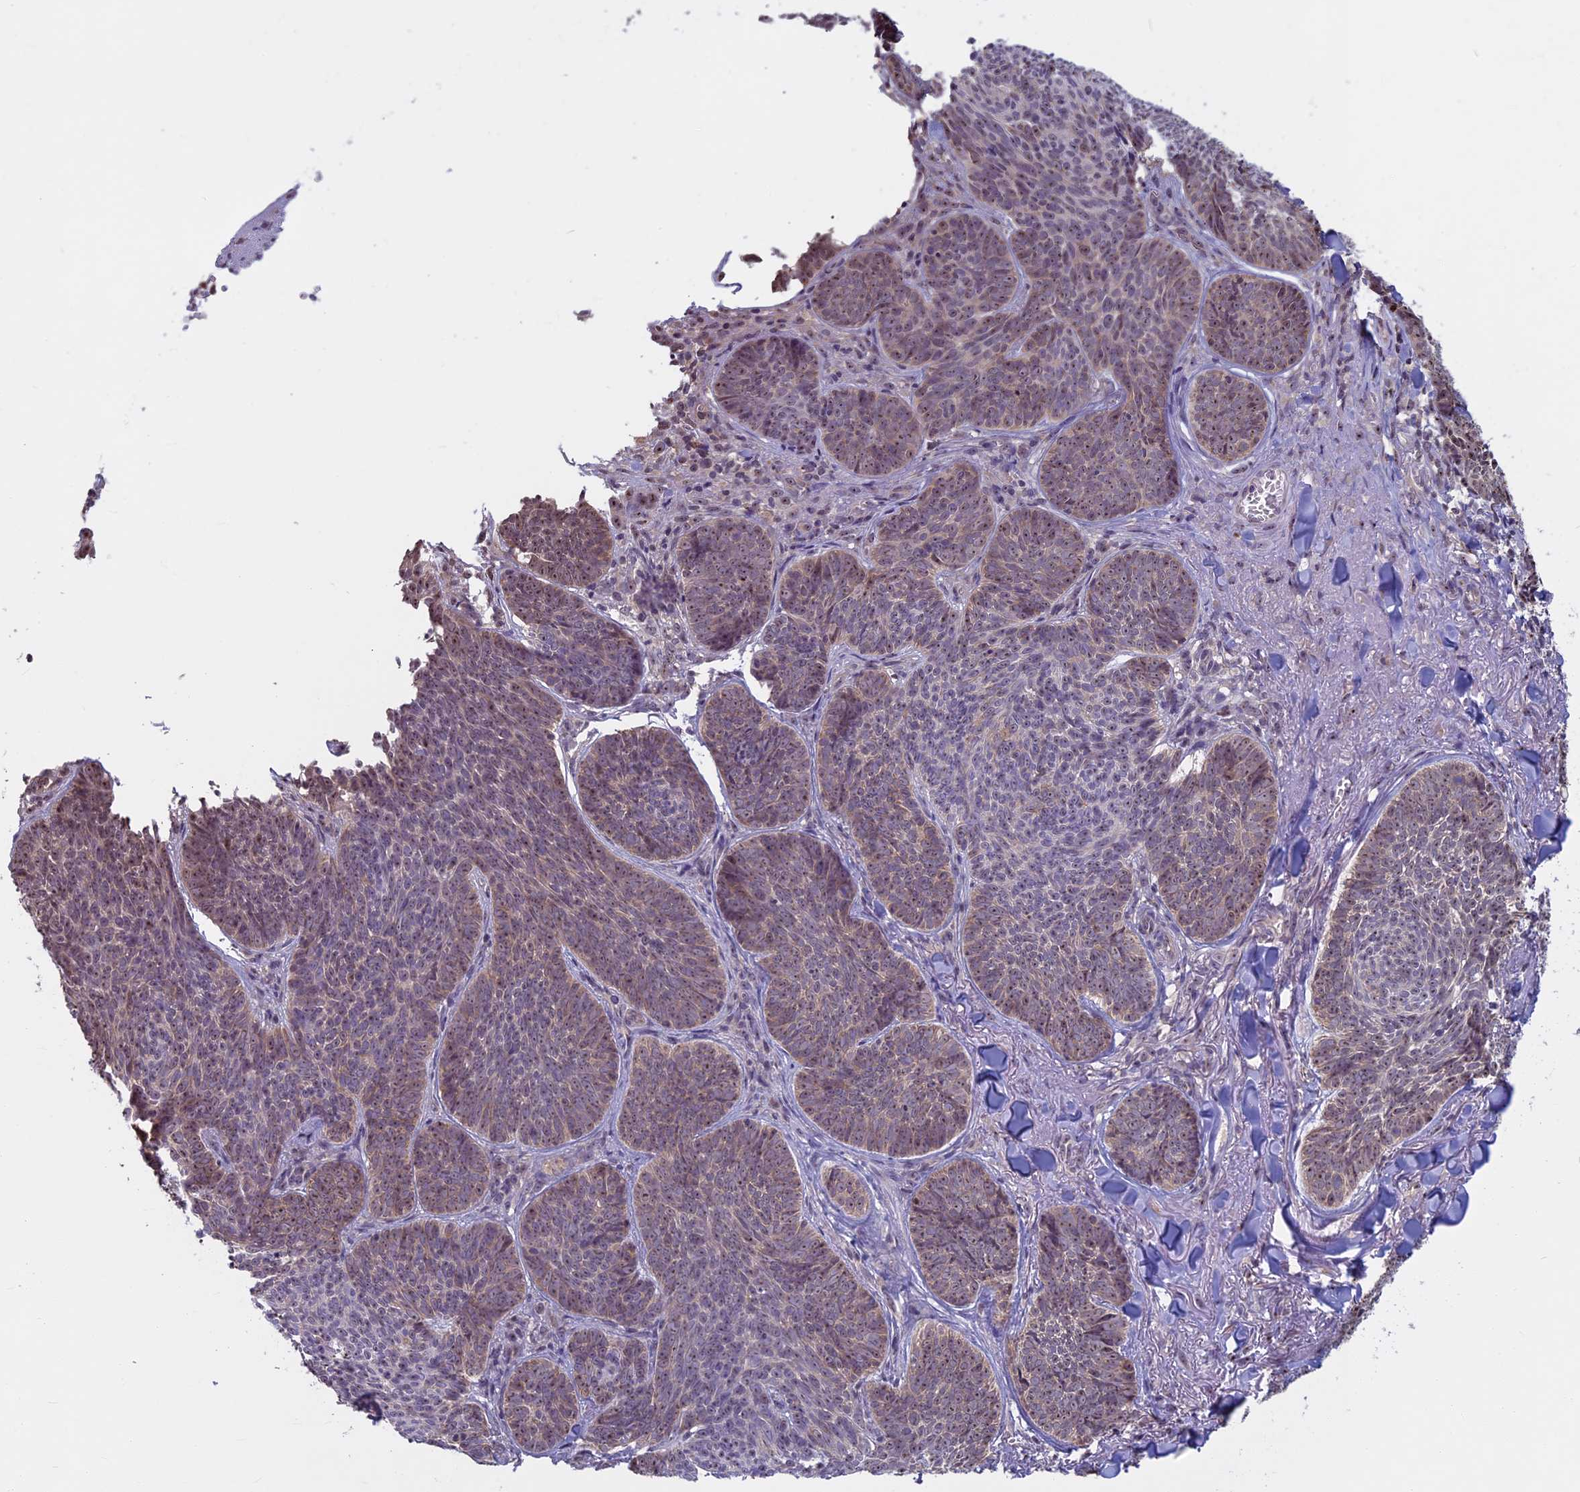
{"staining": {"intensity": "weak", "quantity": "25%-75%", "location": "cytoplasmic/membranous,nuclear"}, "tissue": "skin cancer", "cell_type": "Tumor cells", "image_type": "cancer", "snomed": [{"axis": "morphology", "description": "Basal cell carcinoma"}, {"axis": "topography", "description": "Skin"}], "caption": "Immunohistochemical staining of skin cancer shows low levels of weak cytoplasmic/membranous and nuclear staining in about 25%-75% of tumor cells. The staining was performed using DAB, with brown indicating positive protein expression. Nuclei are stained blue with hematoxylin.", "gene": "SPIRE1", "patient": {"sex": "female", "age": 74}}